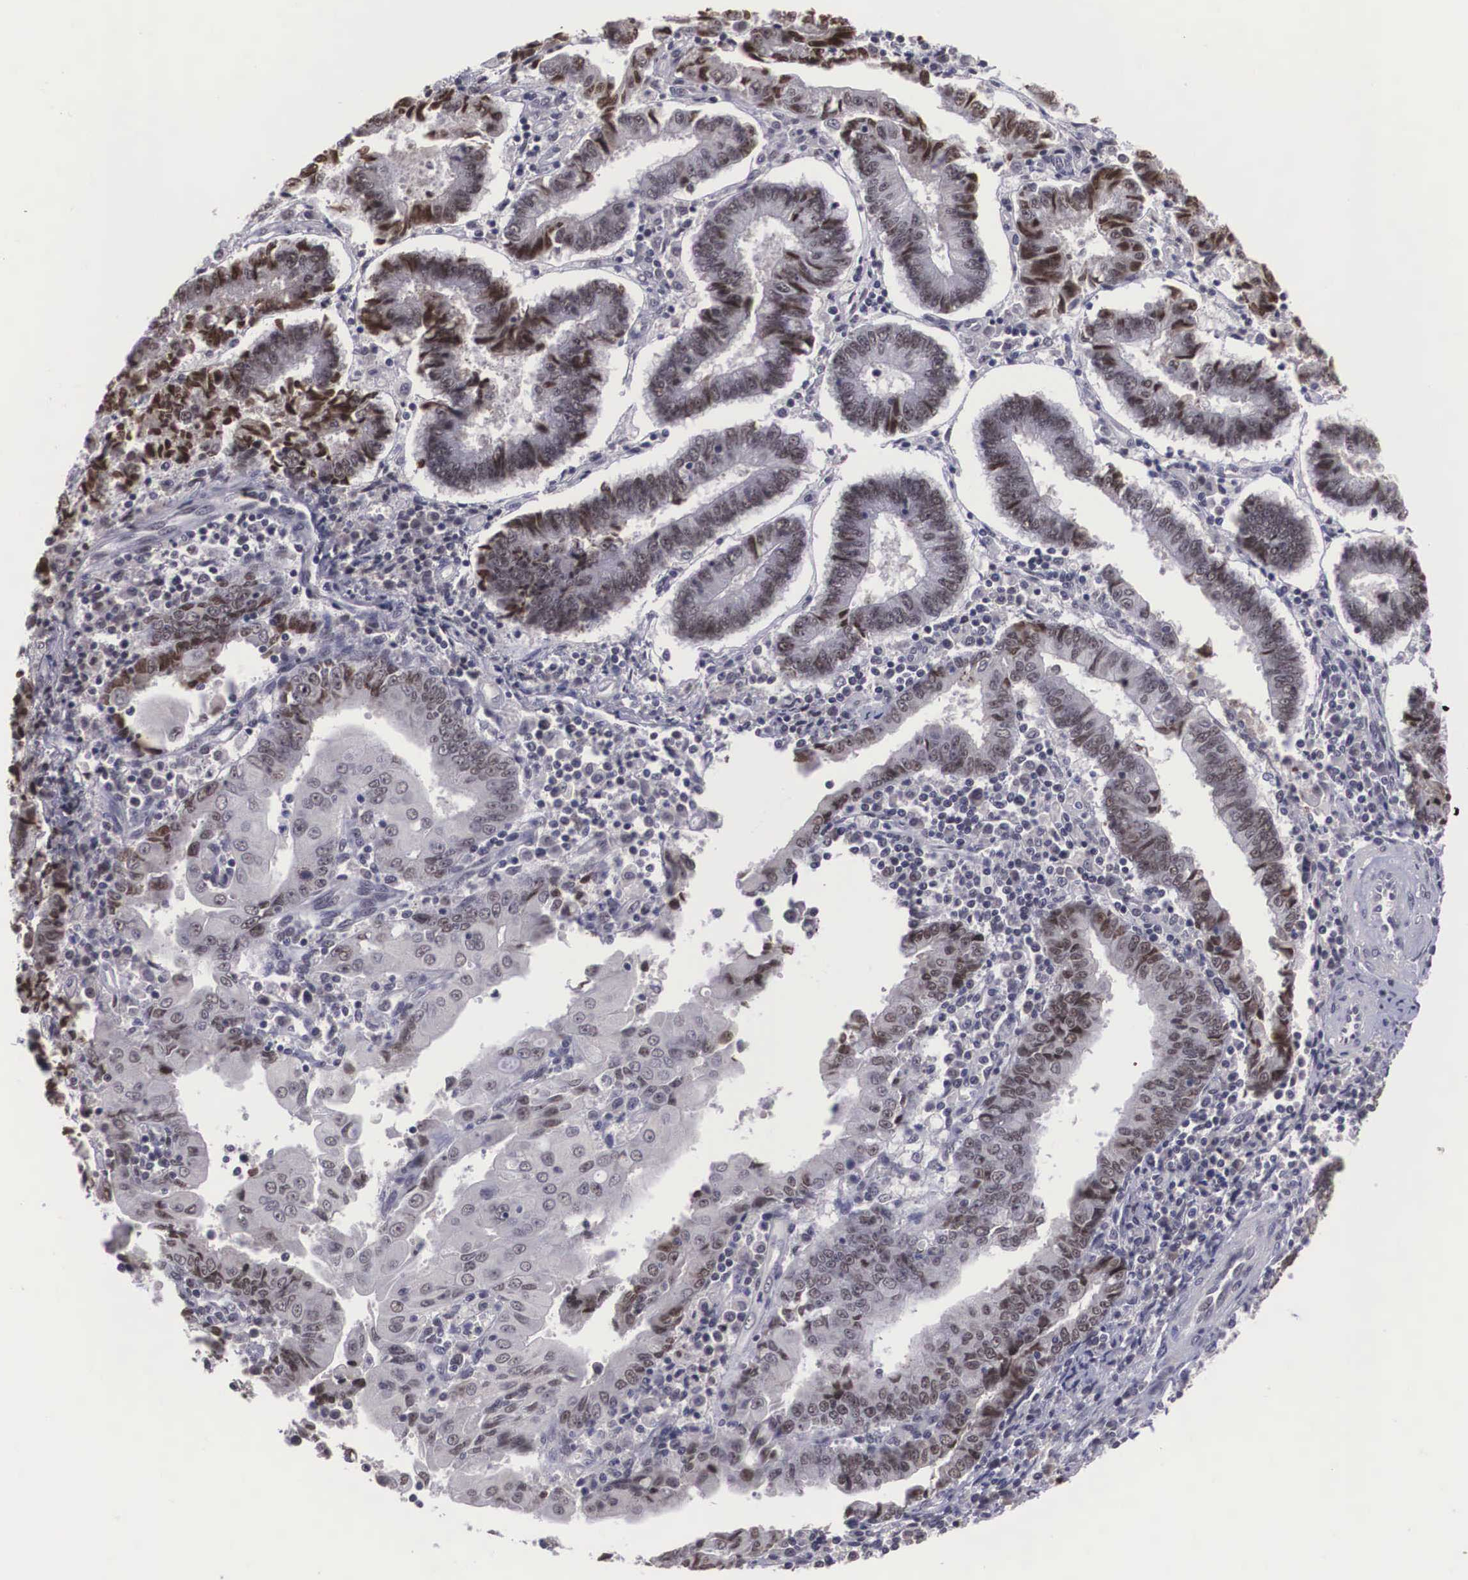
{"staining": {"intensity": "moderate", "quantity": "25%-75%", "location": "nuclear"}, "tissue": "endometrial cancer", "cell_type": "Tumor cells", "image_type": "cancer", "snomed": [{"axis": "morphology", "description": "Adenocarcinoma, NOS"}, {"axis": "topography", "description": "Endometrium"}], "caption": "This histopathology image exhibits adenocarcinoma (endometrial) stained with immunohistochemistry (IHC) to label a protein in brown. The nuclear of tumor cells show moderate positivity for the protein. Nuclei are counter-stained blue.", "gene": "ZNF275", "patient": {"sex": "female", "age": 75}}